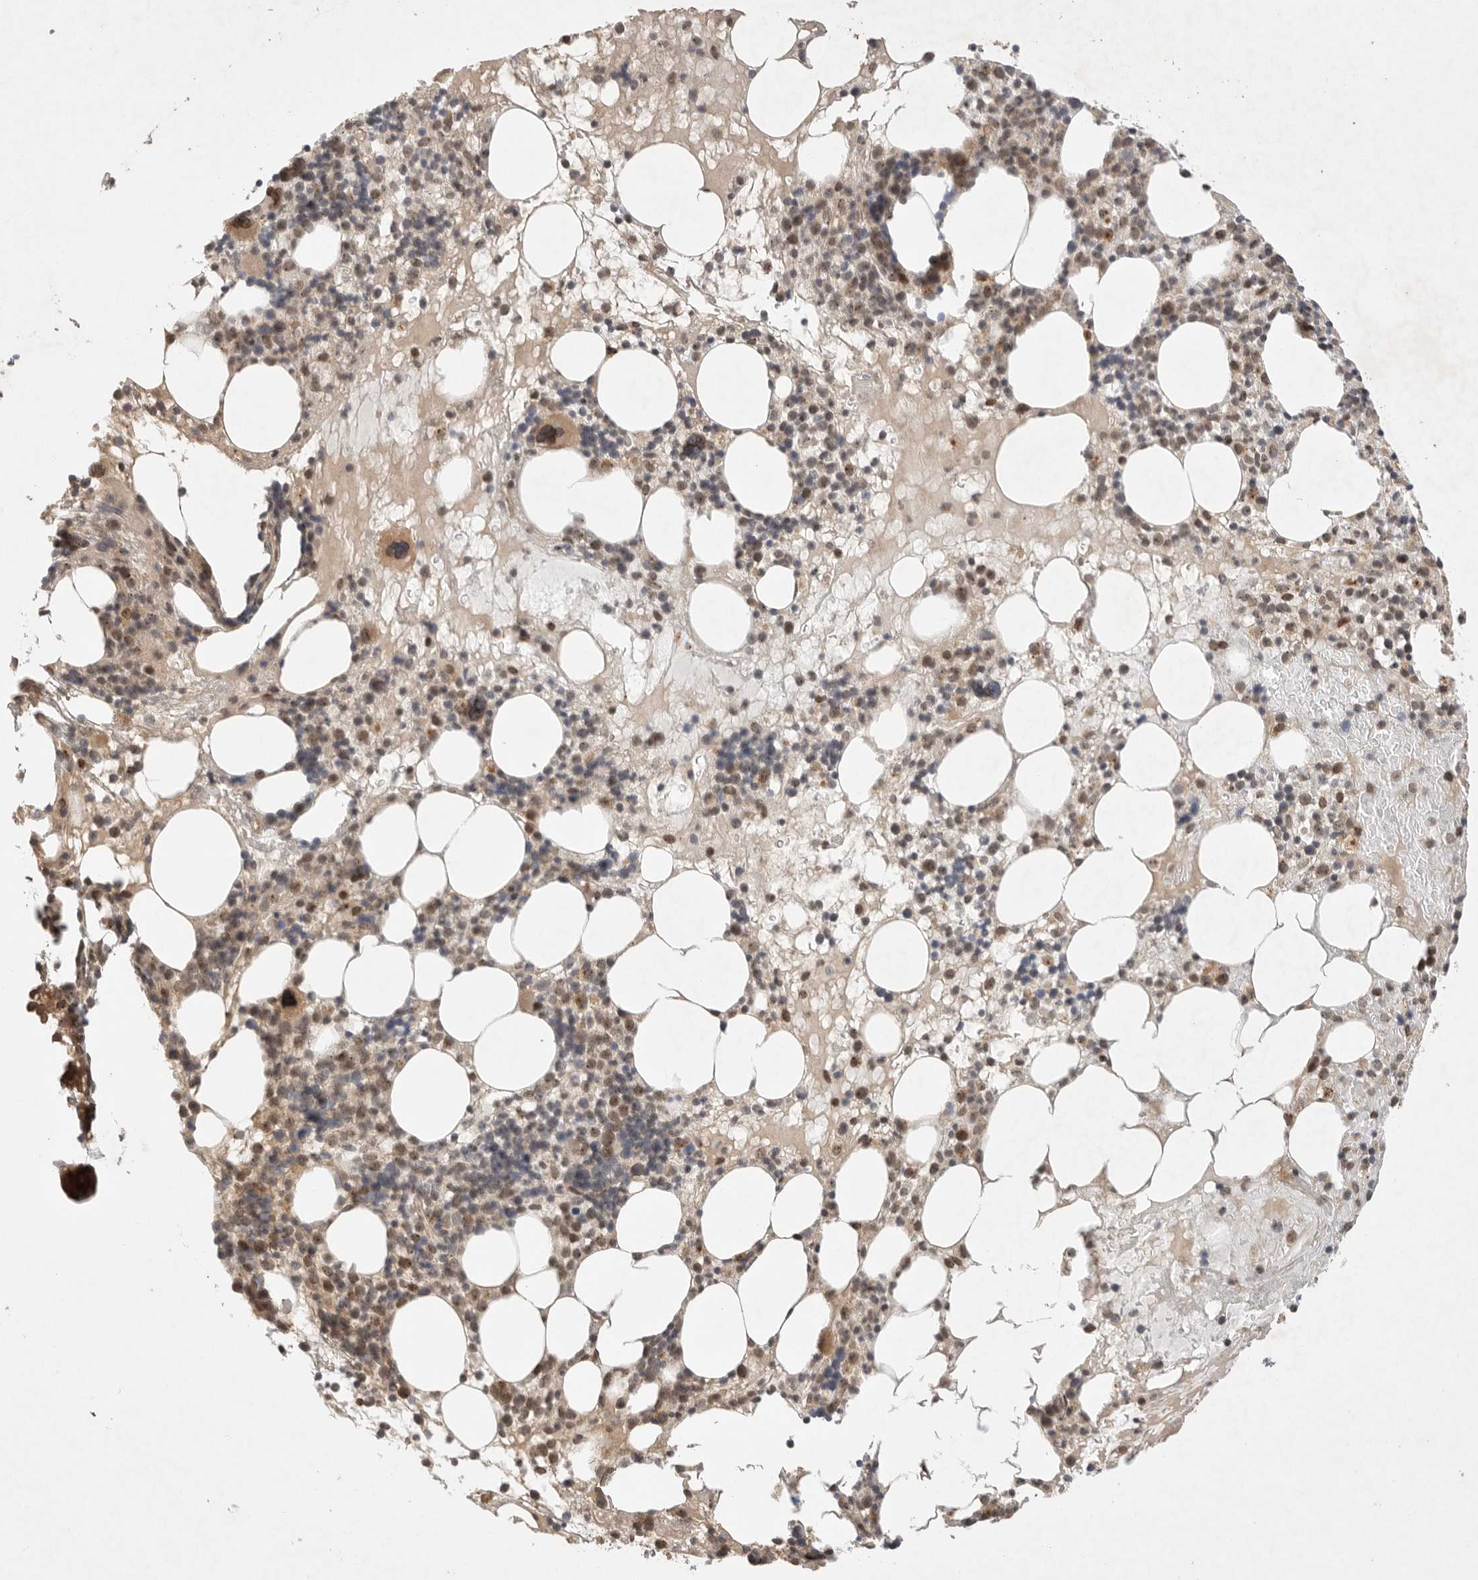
{"staining": {"intensity": "moderate", "quantity": "25%-75%", "location": "nuclear"}, "tissue": "bone marrow", "cell_type": "Hematopoietic cells", "image_type": "normal", "snomed": [{"axis": "morphology", "description": "Normal tissue, NOS"}, {"axis": "morphology", "description": "Inflammation, NOS"}, {"axis": "topography", "description": "Bone marrow"}], "caption": "High-power microscopy captured an immunohistochemistry (IHC) micrograph of benign bone marrow, revealing moderate nuclear positivity in about 25%-75% of hematopoietic cells. (DAB (3,3'-diaminobenzidine) IHC, brown staining for protein, blue staining for nuclei).", "gene": "LEMD3", "patient": {"sex": "female", "age": 77}}